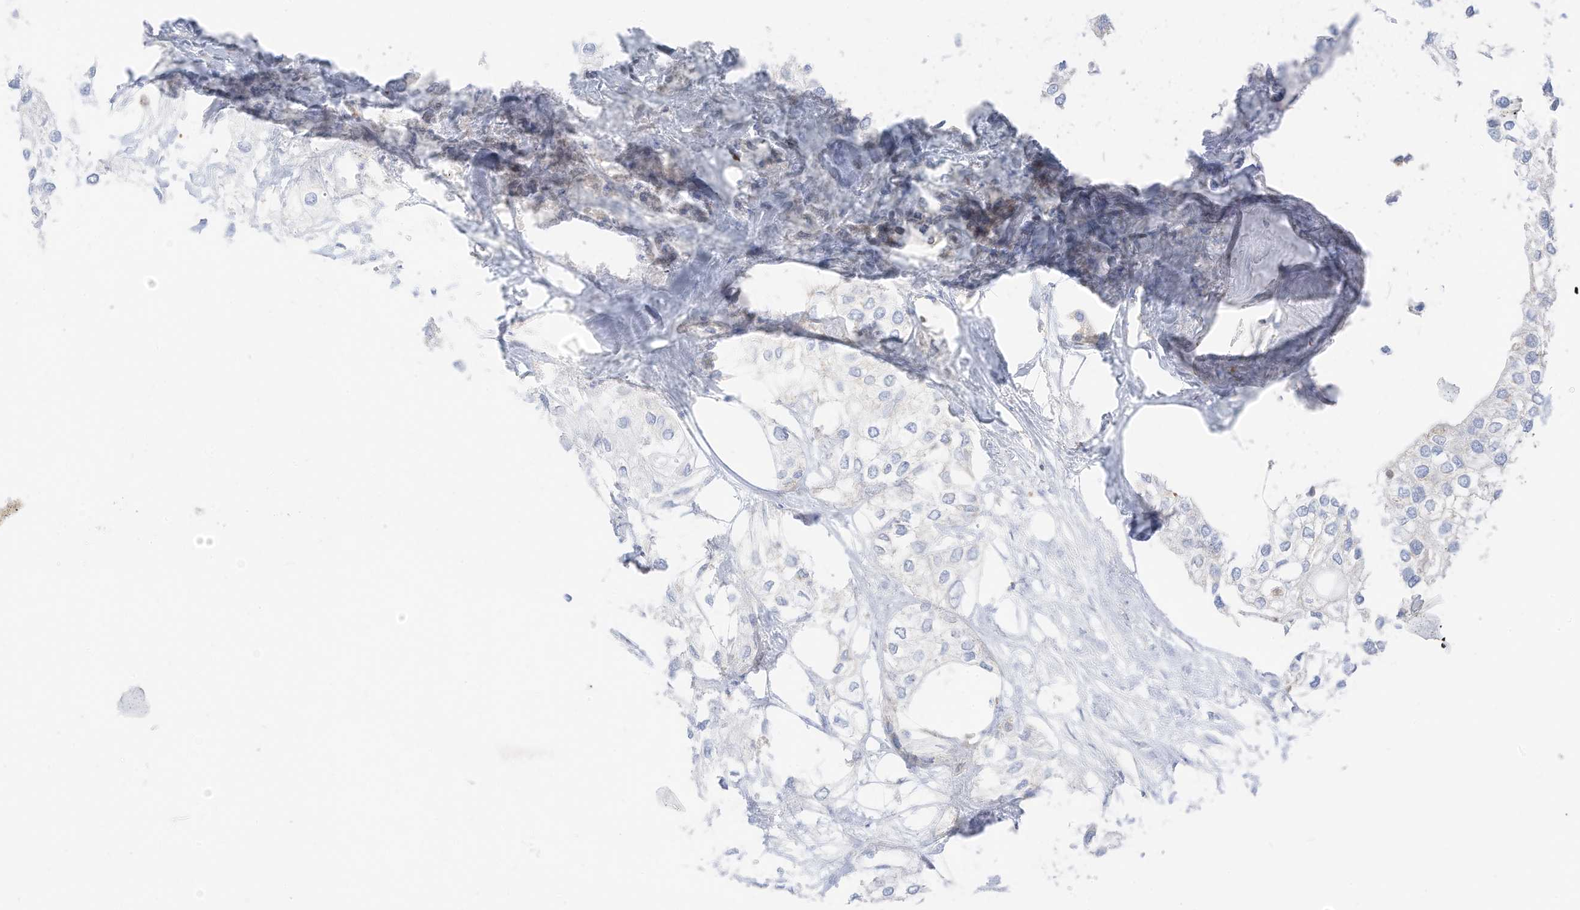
{"staining": {"intensity": "negative", "quantity": "none", "location": "none"}, "tissue": "urothelial cancer", "cell_type": "Tumor cells", "image_type": "cancer", "snomed": [{"axis": "morphology", "description": "Urothelial carcinoma, High grade"}, {"axis": "topography", "description": "Urinary bladder"}], "caption": "Tumor cells show no significant protein positivity in urothelial cancer.", "gene": "ETHE1", "patient": {"sex": "male", "age": 64}}